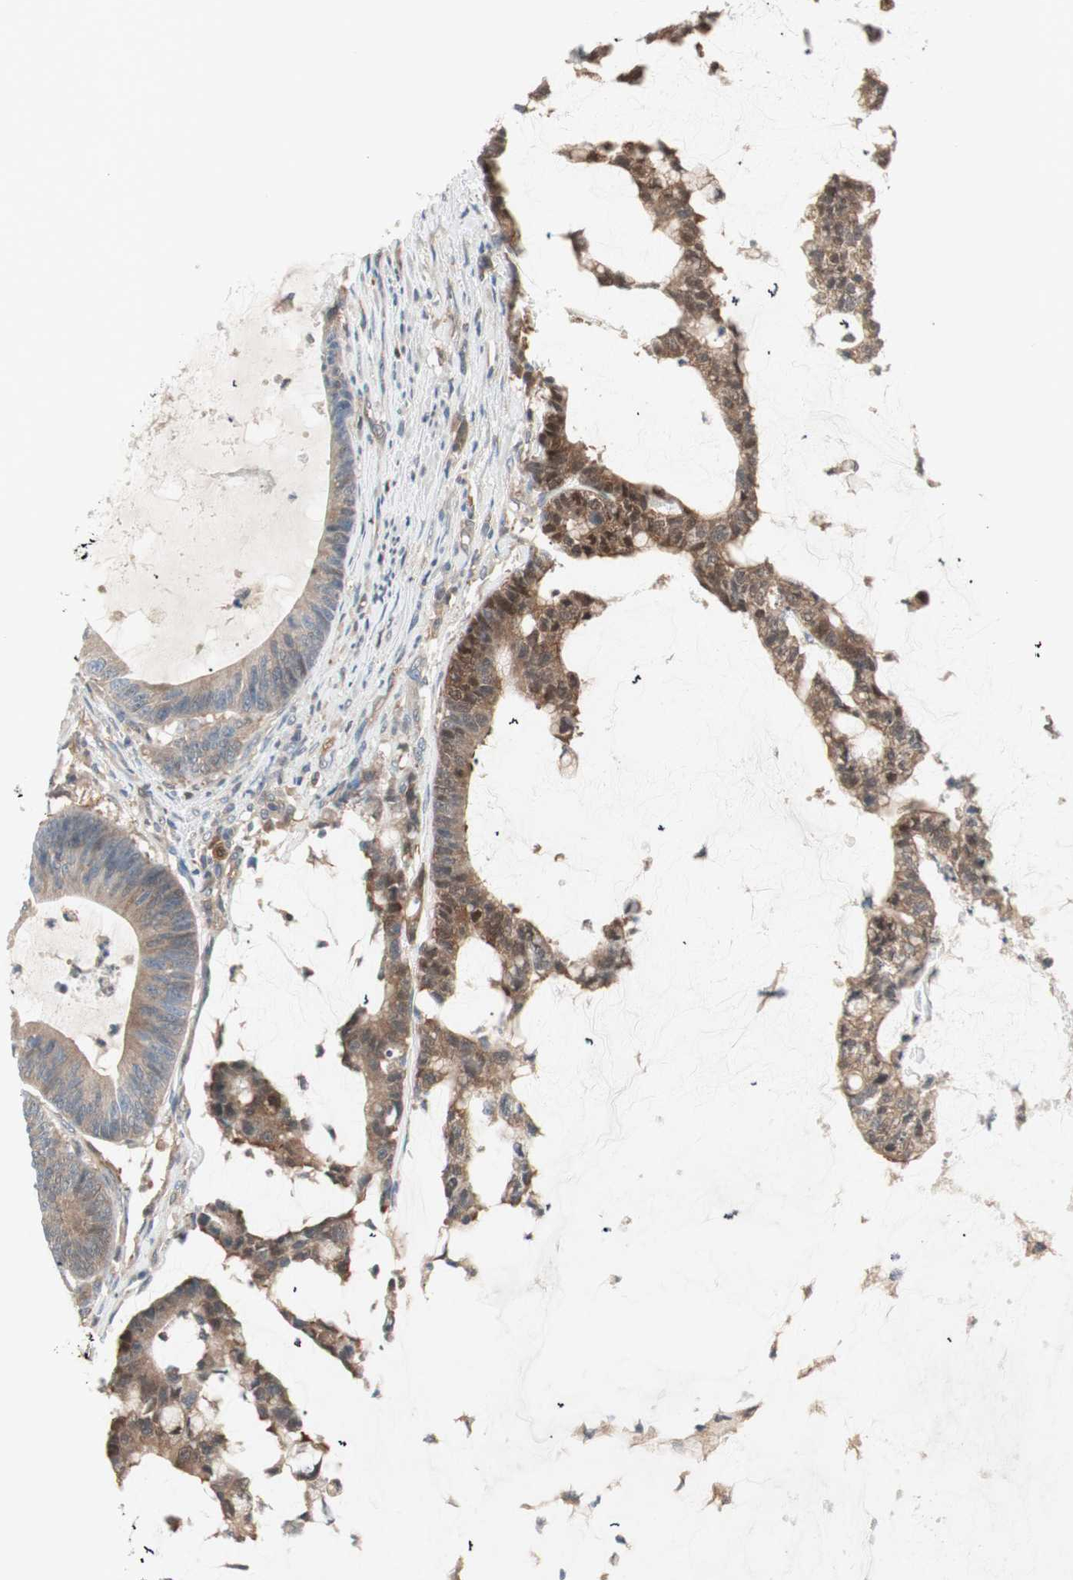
{"staining": {"intensity": "weak", "quantity": ">75%", "location": "cytoplasmic/membranous"}, "tissue": "colorectal cancer", "cell_type": "Tumor cells", "image_type": "cancer", "snomed": [{"axis": "morphology", "description": "Adenocarcinoma, NOS"}, {"axis": "topography", "description": "Colon"}], "caption": "Adenocarcinoma (colorectal) stained for a protein (brown) demonstrates weak cytoplasmic/membranous positive positivity in approximately >75% of tumor cells.", "gene": "GALT", "patient": {"sex": "female", "age": 84}}